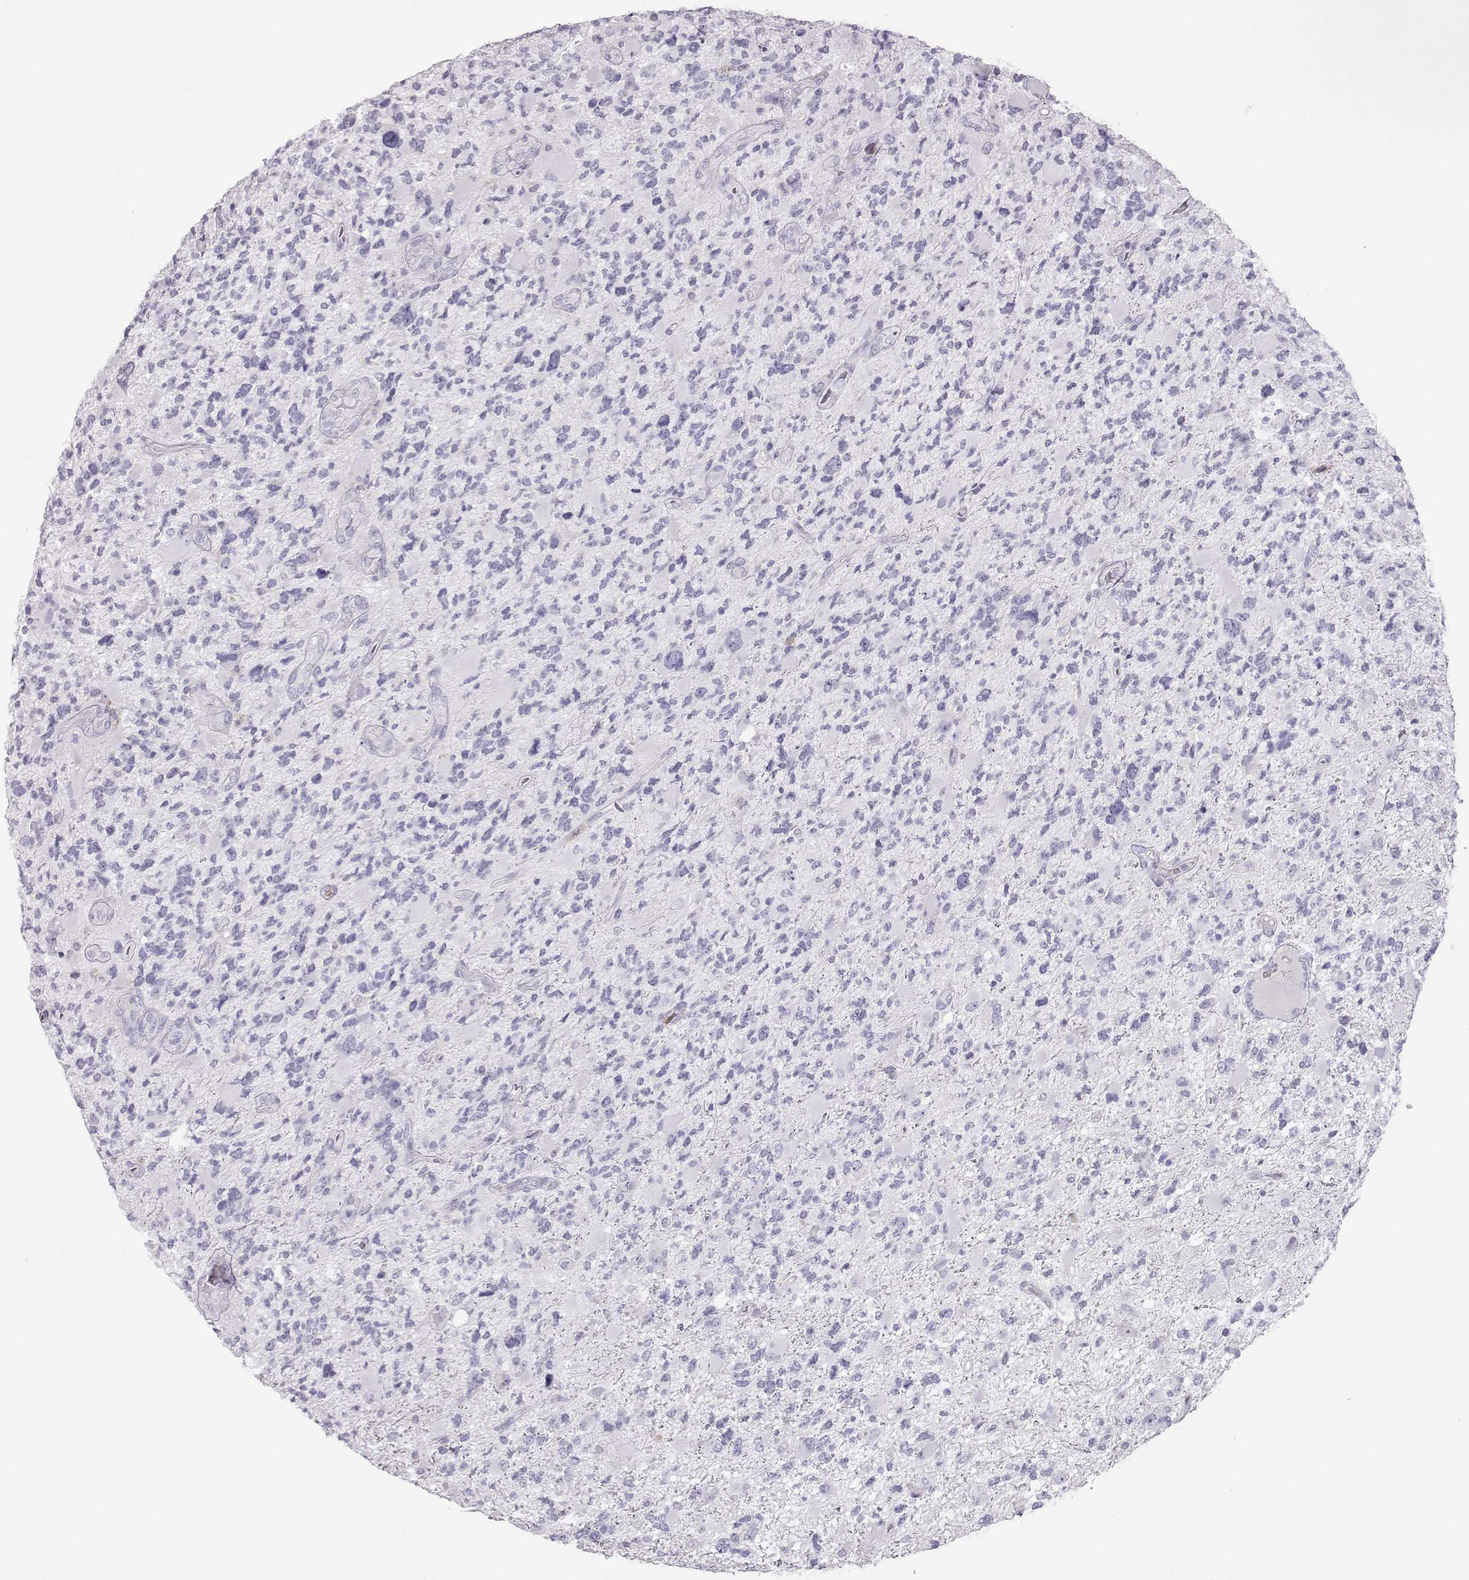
{"staining": {"intensity": "negative", "quantity": "none", "location": "none"}, "tissue": "glioma", "cell_type": "Tumor cells", "image_type": "cancer", "snomed": [{"axis": "morphology", "description": "Glioma, malignant, High grade"}, {"axis": "topography", "description": "Brain"}], "caption": "A photomicrograph of human malignant glioma (high-grade) is negative for staining in tumor cells.", "gene": "MIP", "patient": {"sex": "female", "age": 71}}